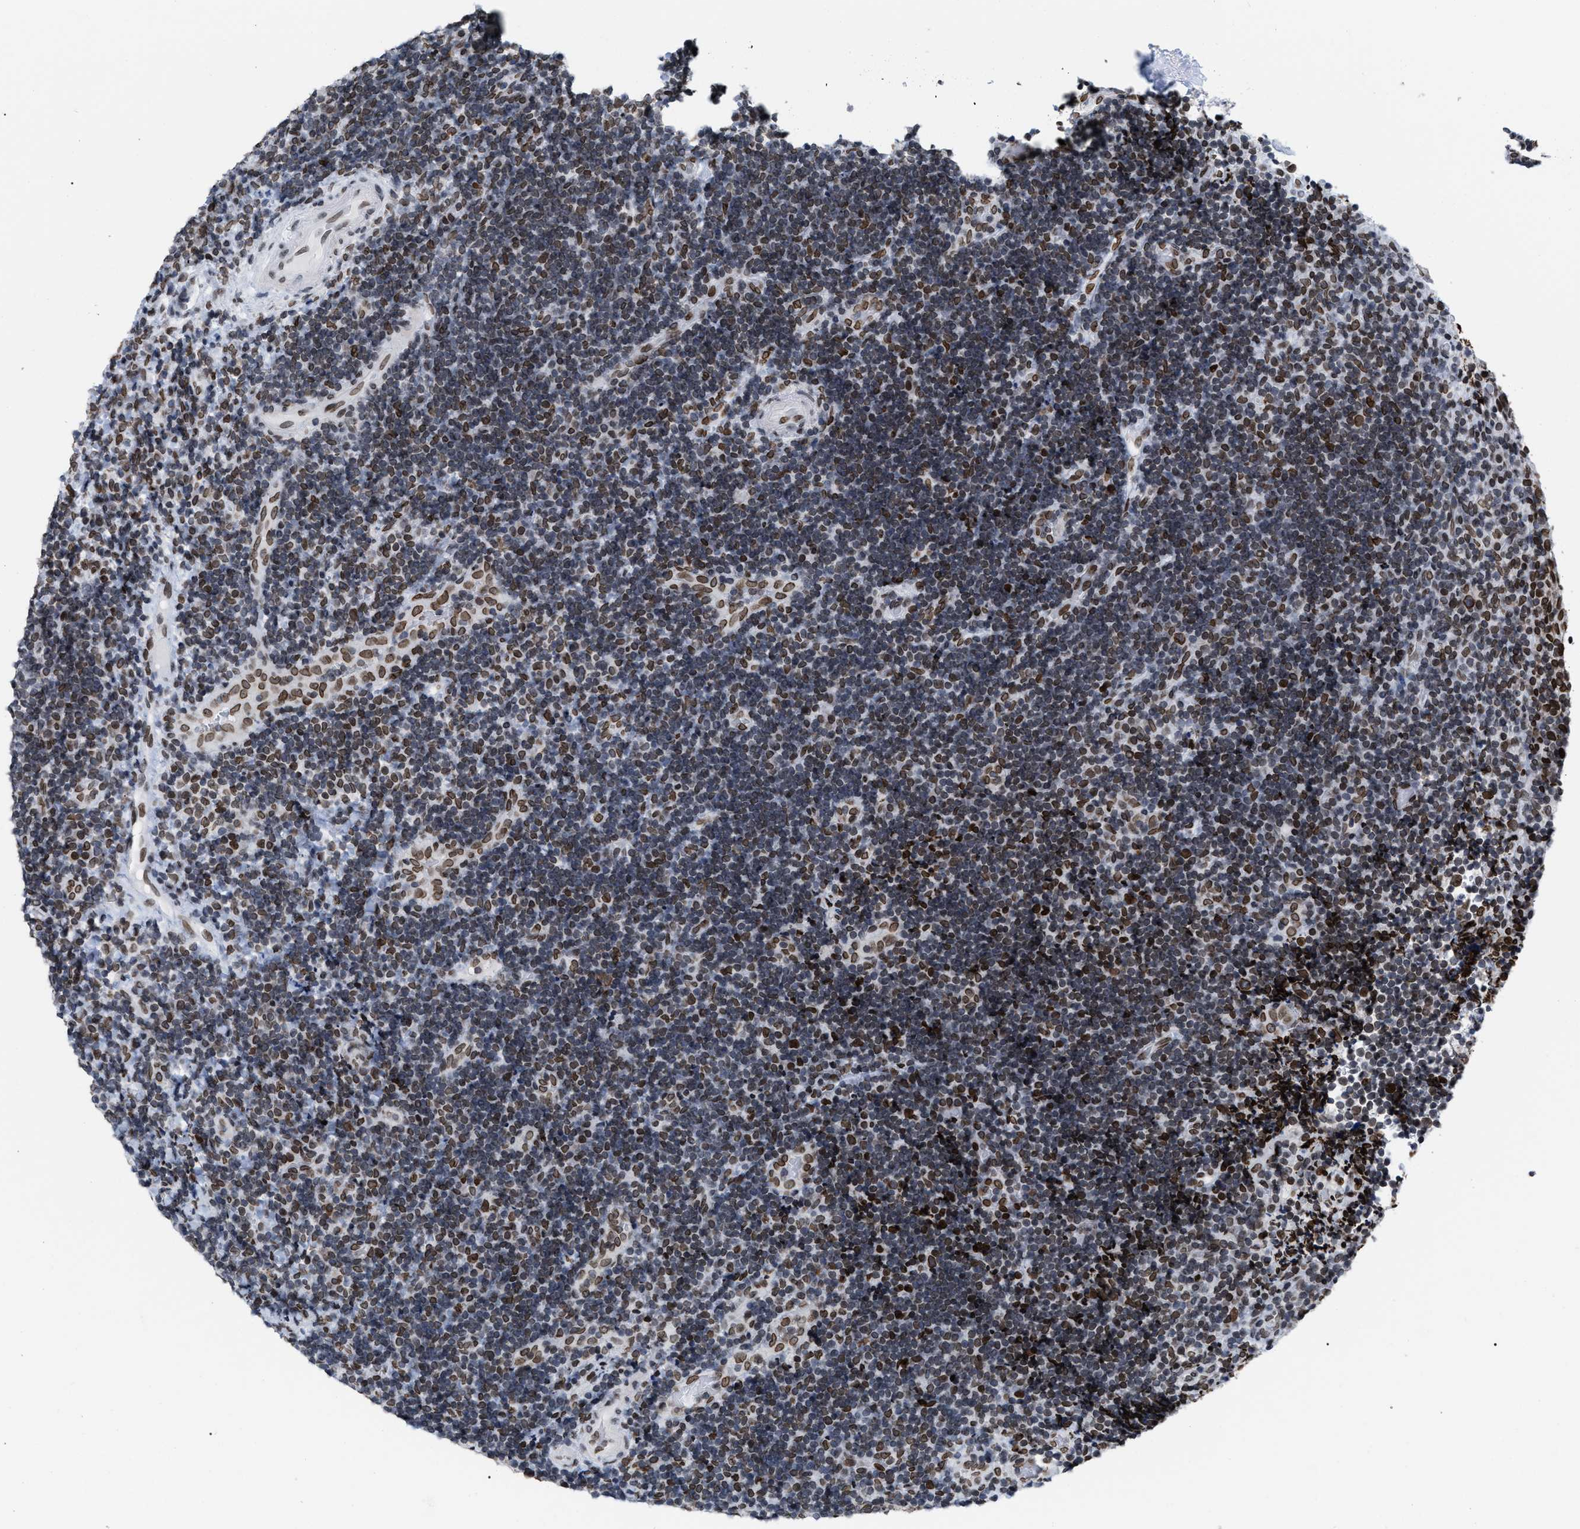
{"staining": {"intensity": "moderate", "quantity": "<25%", "location": "nuclear"}, "tissue": "lymphoma", "cell_type": "Tumor cells", "image_type": "cancer", "snomed": [{"axis": "morphology", "description": "Malignant lymphoma, non-Hodgkin's type, High grade"}, {"axis": "topography", "description": "Tonsil"}], "caption": "A high-resolution photomicrograph shows immunohistochemistry (IHC) staining of high-grade malignant lymphoma, non-Hodgkin's type, which shows moderate nuclear positivity in about <25% of tumor cells.", "gene": "TPR", "patient": {"sex": "female", "age": 36}}